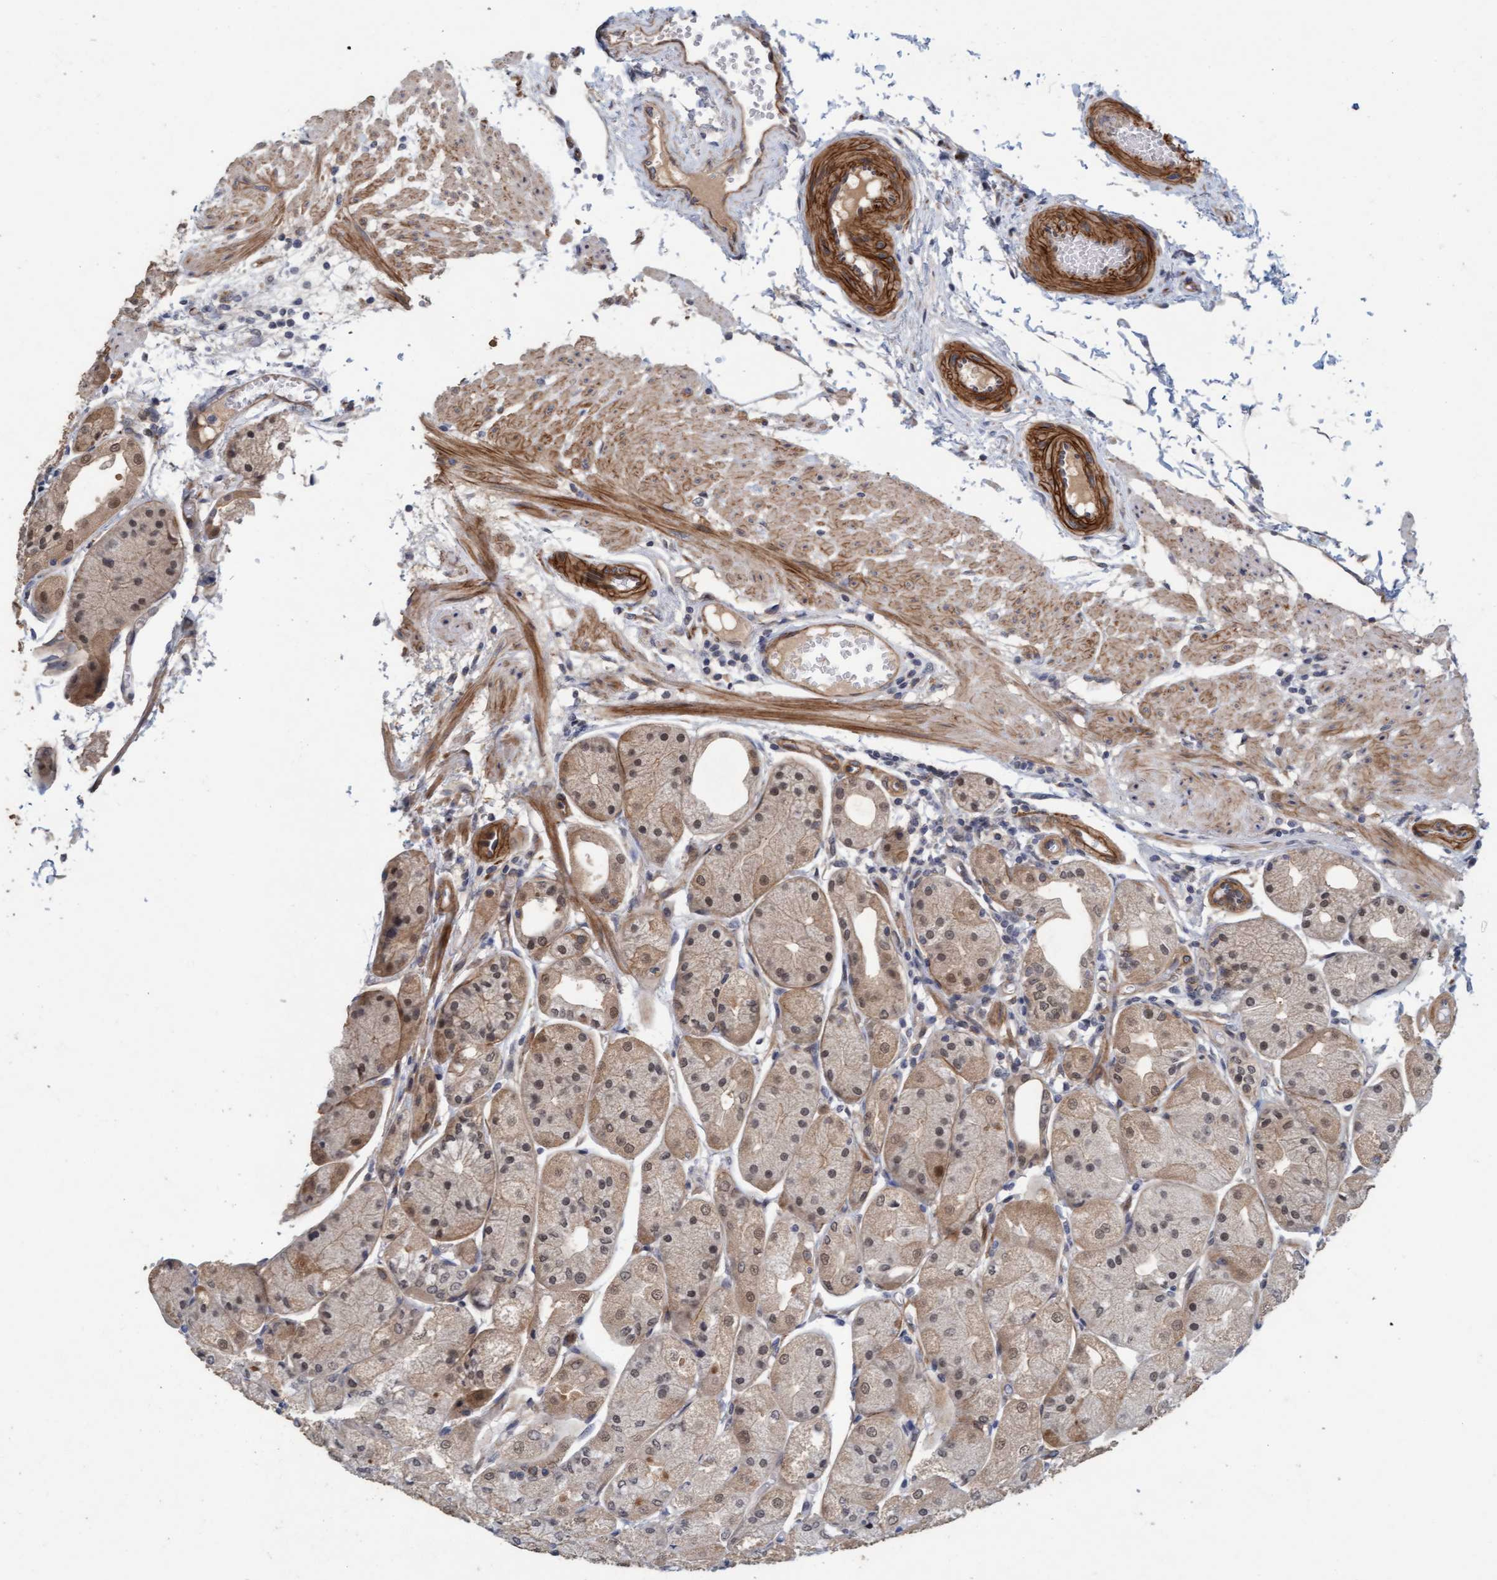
{"staining": {"intensity": "weak", "quantity": "25%-75%", "location": "cytoplasmic/membranous,nuclear"}, "tissue": "stomach", "cell_type": "Glandular cells", "image_type": "normal", "snomed": [{"axis": "morphology", "description": "Normal tissue, NOS"}, {"axis": "topography", "description": "Stomach, upper"}], "caption": "Glandular cells exhibit low levels of weak cytoplasmic/membranous,nuclear expression in about 25%-75% of cells in normal stomach.", "gene": "TSTD2", "patient": {"sex": "male", "age": 72}}